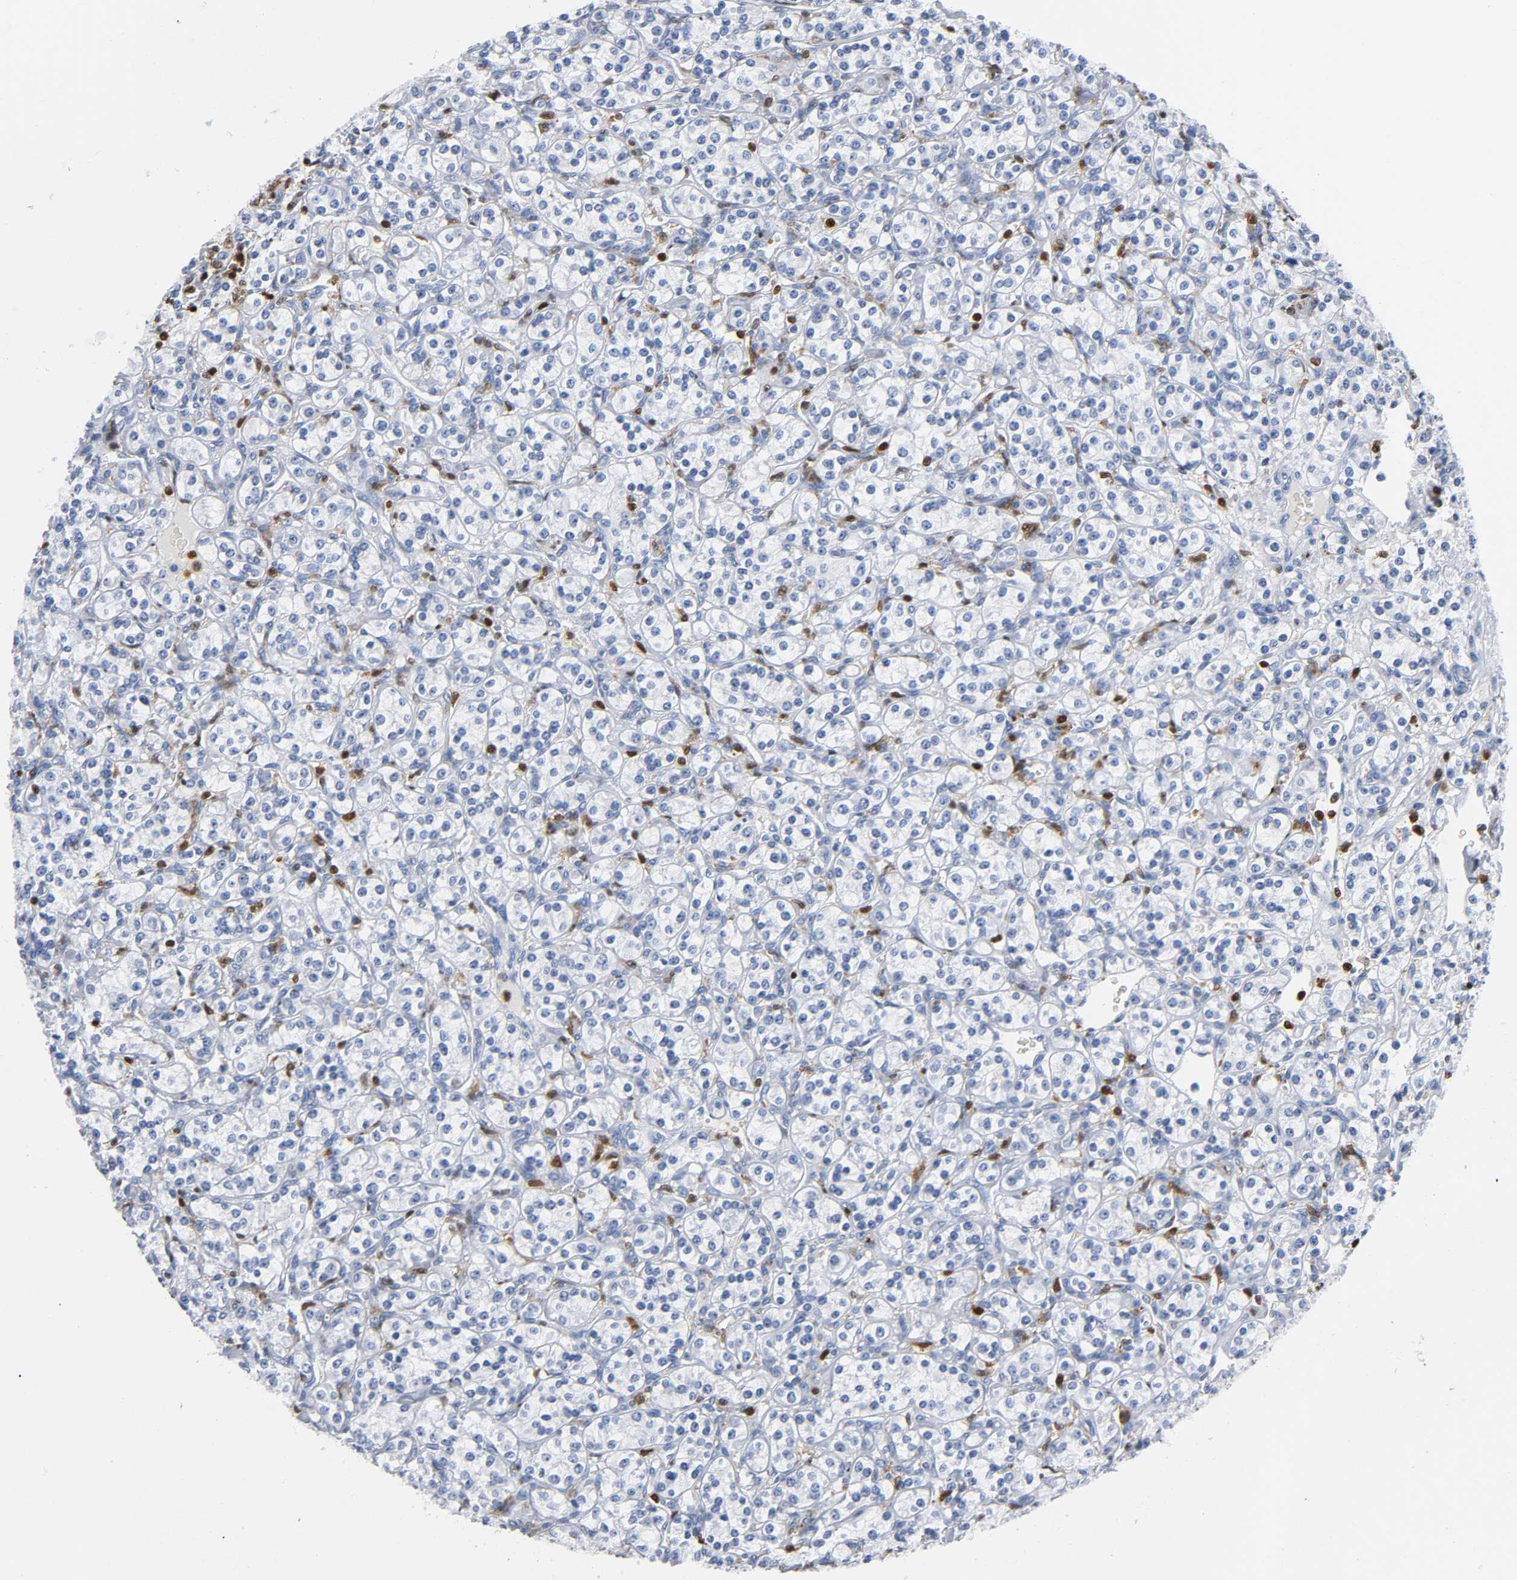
{"staining": {"intensity": "negative", "quantity": "none", "location": "none"}, "tissue": "renal cancer", "cell_type": "Tumor cells", "image_type": "cancer", "snomed": [{"axis": "morphology", "description": "Adenocarcinoma, NOS"}, {"axis": "topography", "description": "Kidney"}], "caption": "This micrograph is of renal cancer stained with immunohistochemistry (IHC) to label a protein in brown with the nuclei are counter-stained blue. There is no positivity in tumor cells.", "gene": "DOK2", "patient": {"sex": "male", "age": 77}}